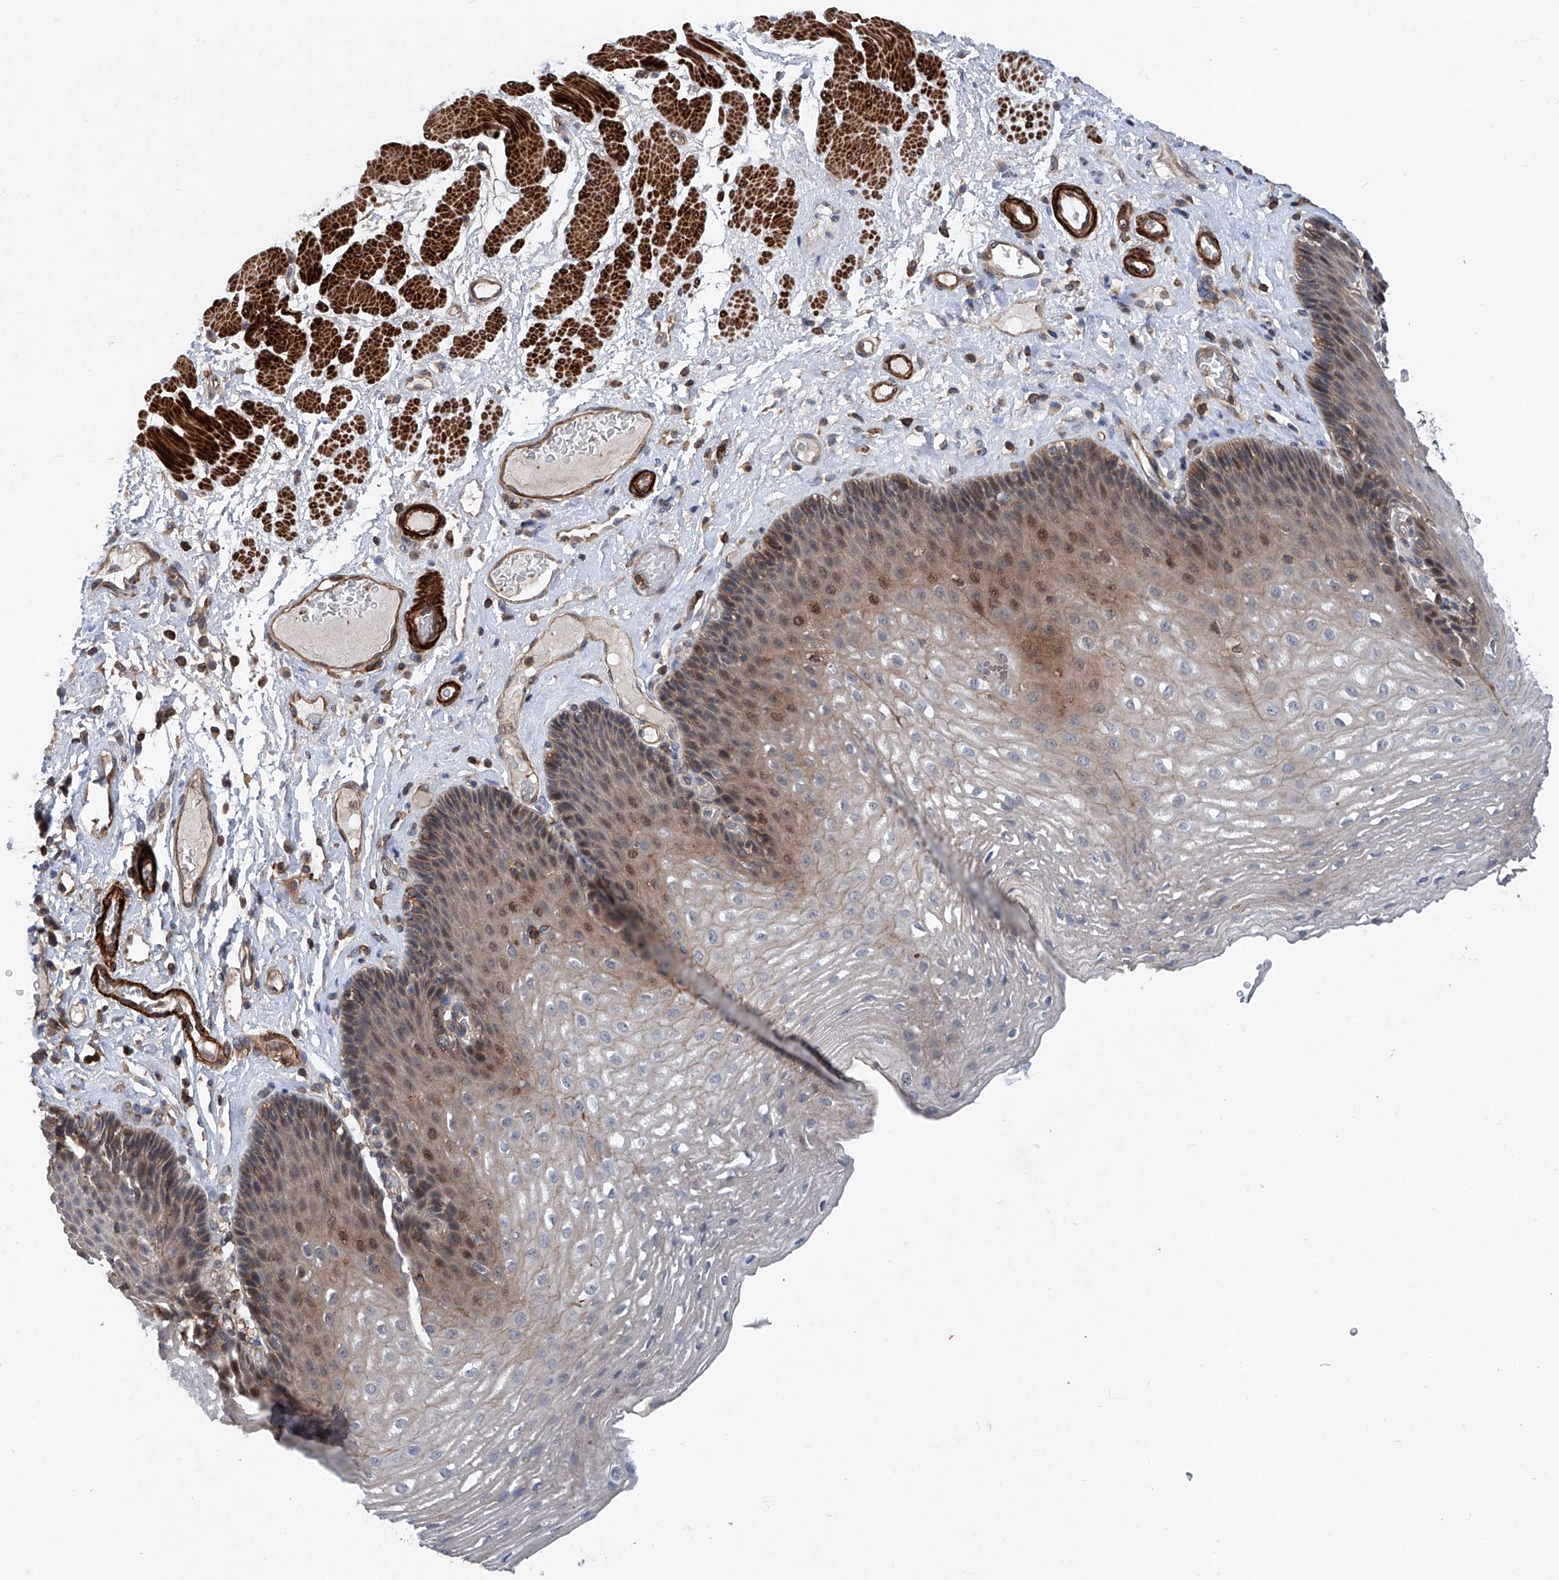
{"staining": {"intensity": "weak", "quantity": "<25%", "location": "cytoplasmic/membranous,nuclear"}, "tissue": "esophagus", "cell_type": "Squamous epithelial cells", "image_type": "normal", "snomed": [{"axis": "morphology", "description": "Normal tissue, NOS"}, {"axis": "topography", "description": "Esophagus"}], "caption": "This is an immunohistochemistry histopathology image of unremarkable human esophagus. There is no positivity in squamous epithelial cells.", "gene": "NT5C3A", "patient": {"sex": "female", "age": 66}}